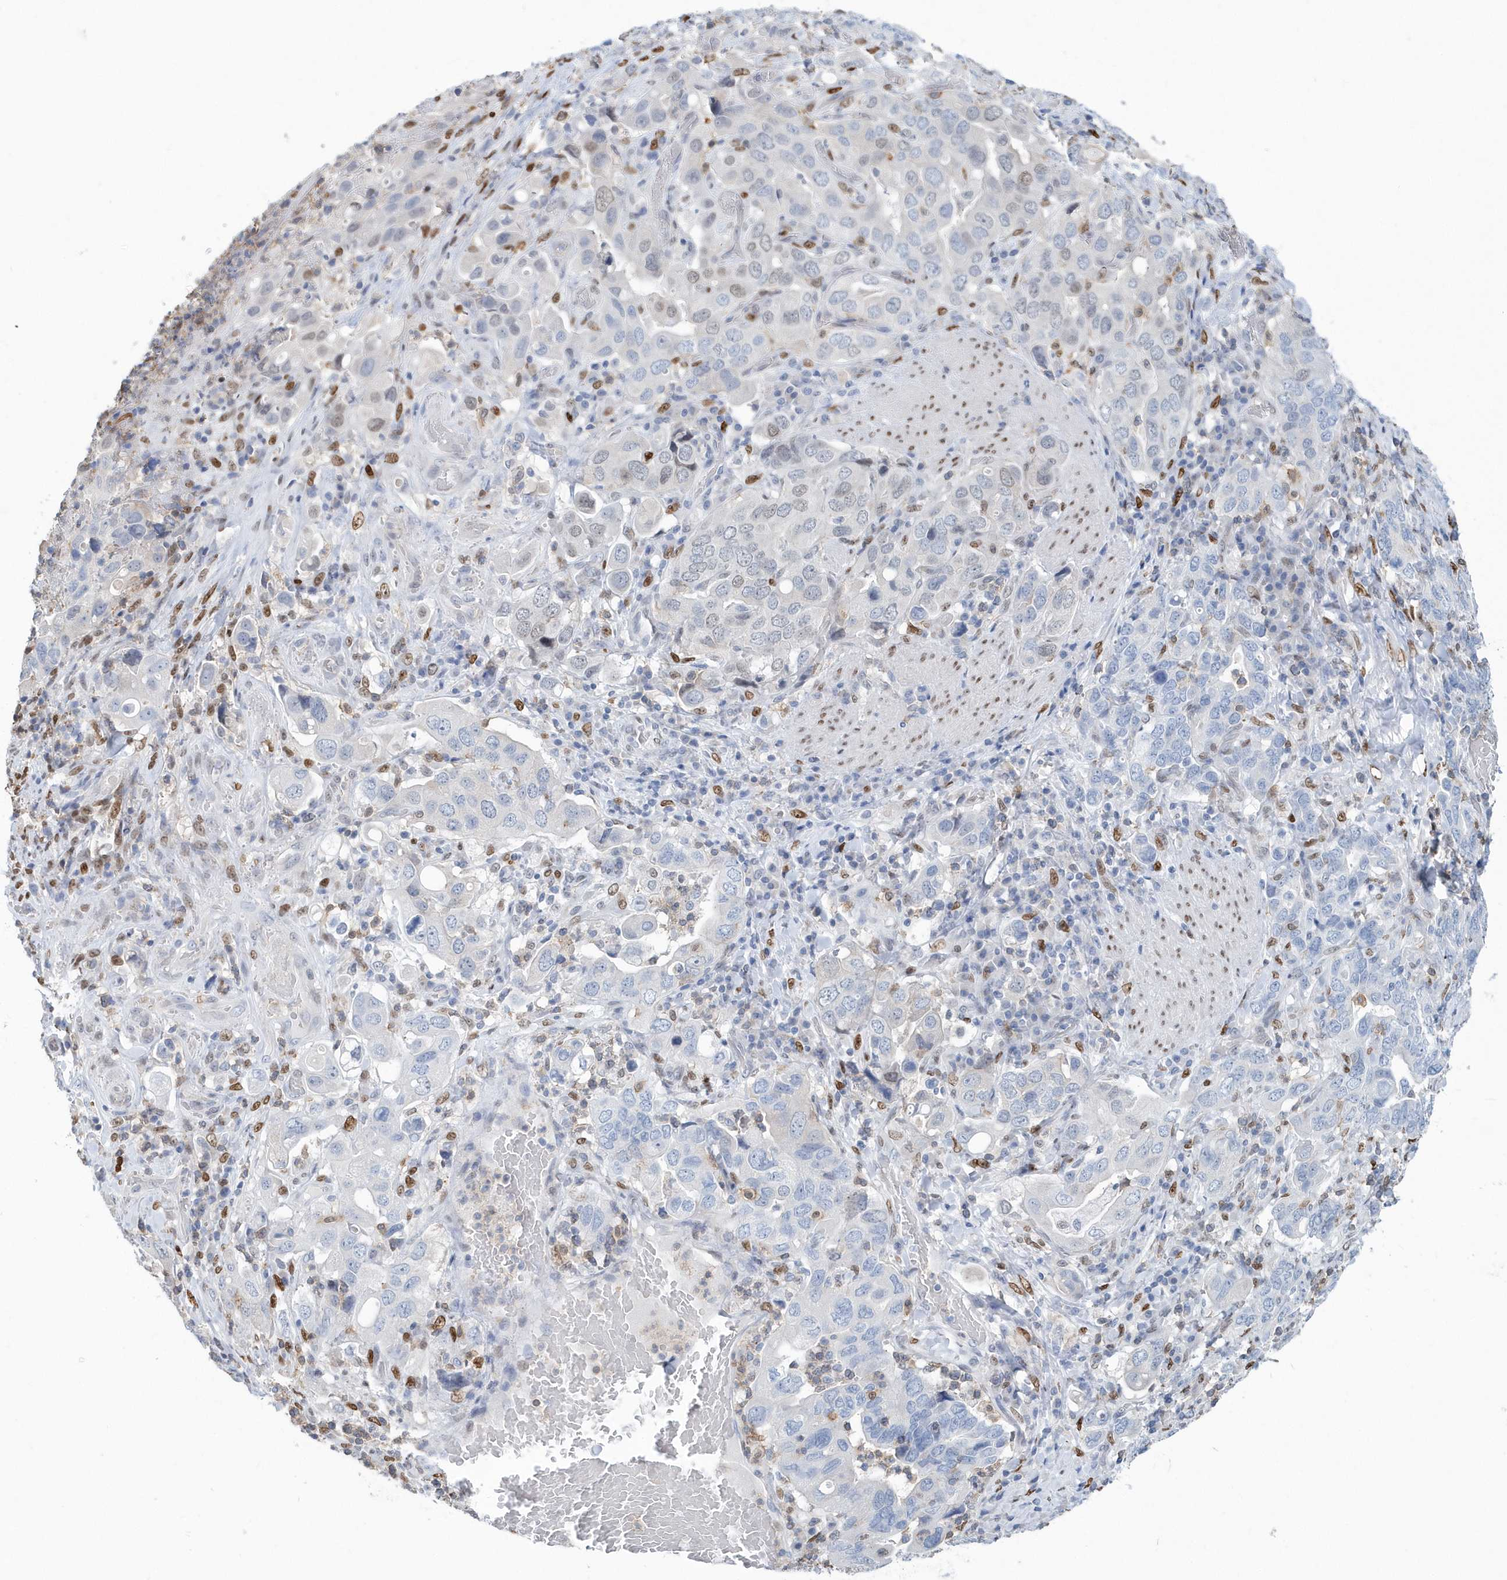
{"staining": {"intensity": "weak", "quantity": "<25%", "location": "nuclear"}, "tissue": "stomach cancer", "cell_type": "Tumor cells", "image_type": "cancer", "snomed": [{"axis": "morphology", "description": "Adenocarcinoma, NOS"}, {"axis": "topography", "description": "Stomach, upper"}], "caption": "This is an immunohistochemistry (IHC) image of human stomach cancer. There is no positivity in tumor cells.", "gene": "MACROH2A2", "patient": {"sex": "male", "age": 62}}